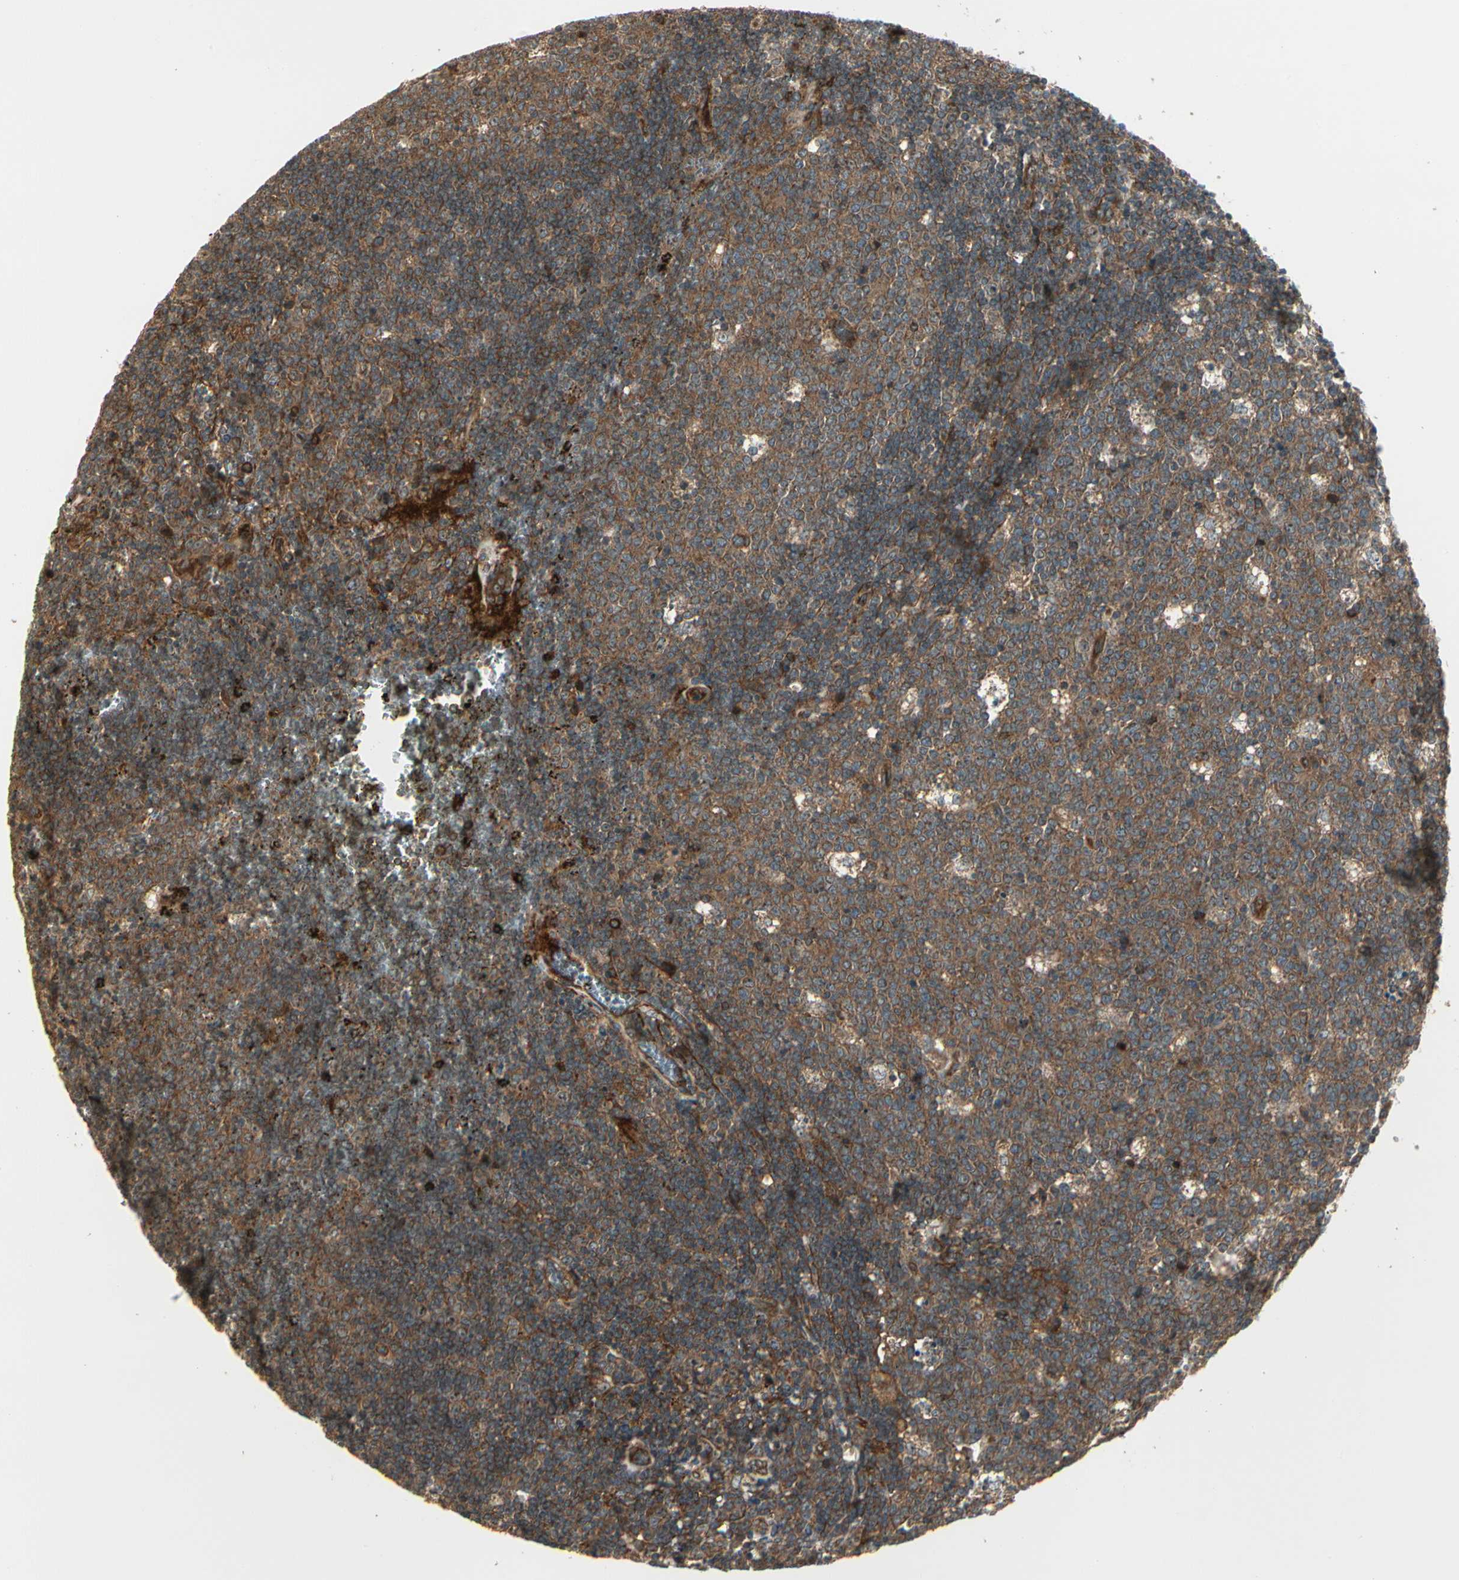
{"staining": {"intensity": "moderate", "quantity": ">75%", "location": "cytoplasmic/membranous"}, "tissue": "lymph node", "cell_type": "Germinal center cells", "image_type": "normal", "snomed": [{"axis": "morphology", "description": "Normal tissue, NOS"}, {"axis": "topography", "description": "Lymph node"}, {"axis": "topography", "description": "Salivary gland"}], "caption": "Protein staining of normal lymph node shows moderate cytoplasmic/membranous staining in about >75% of germinal center cells. The protein is stained brown, and the nuclei are stained in blue (DAB (3,3'-diaminobenzidine) IHC with brightfield microscopy, high magnification).", "gene": "FKBP15", "patient": {"sex": "male", "age": 8}}